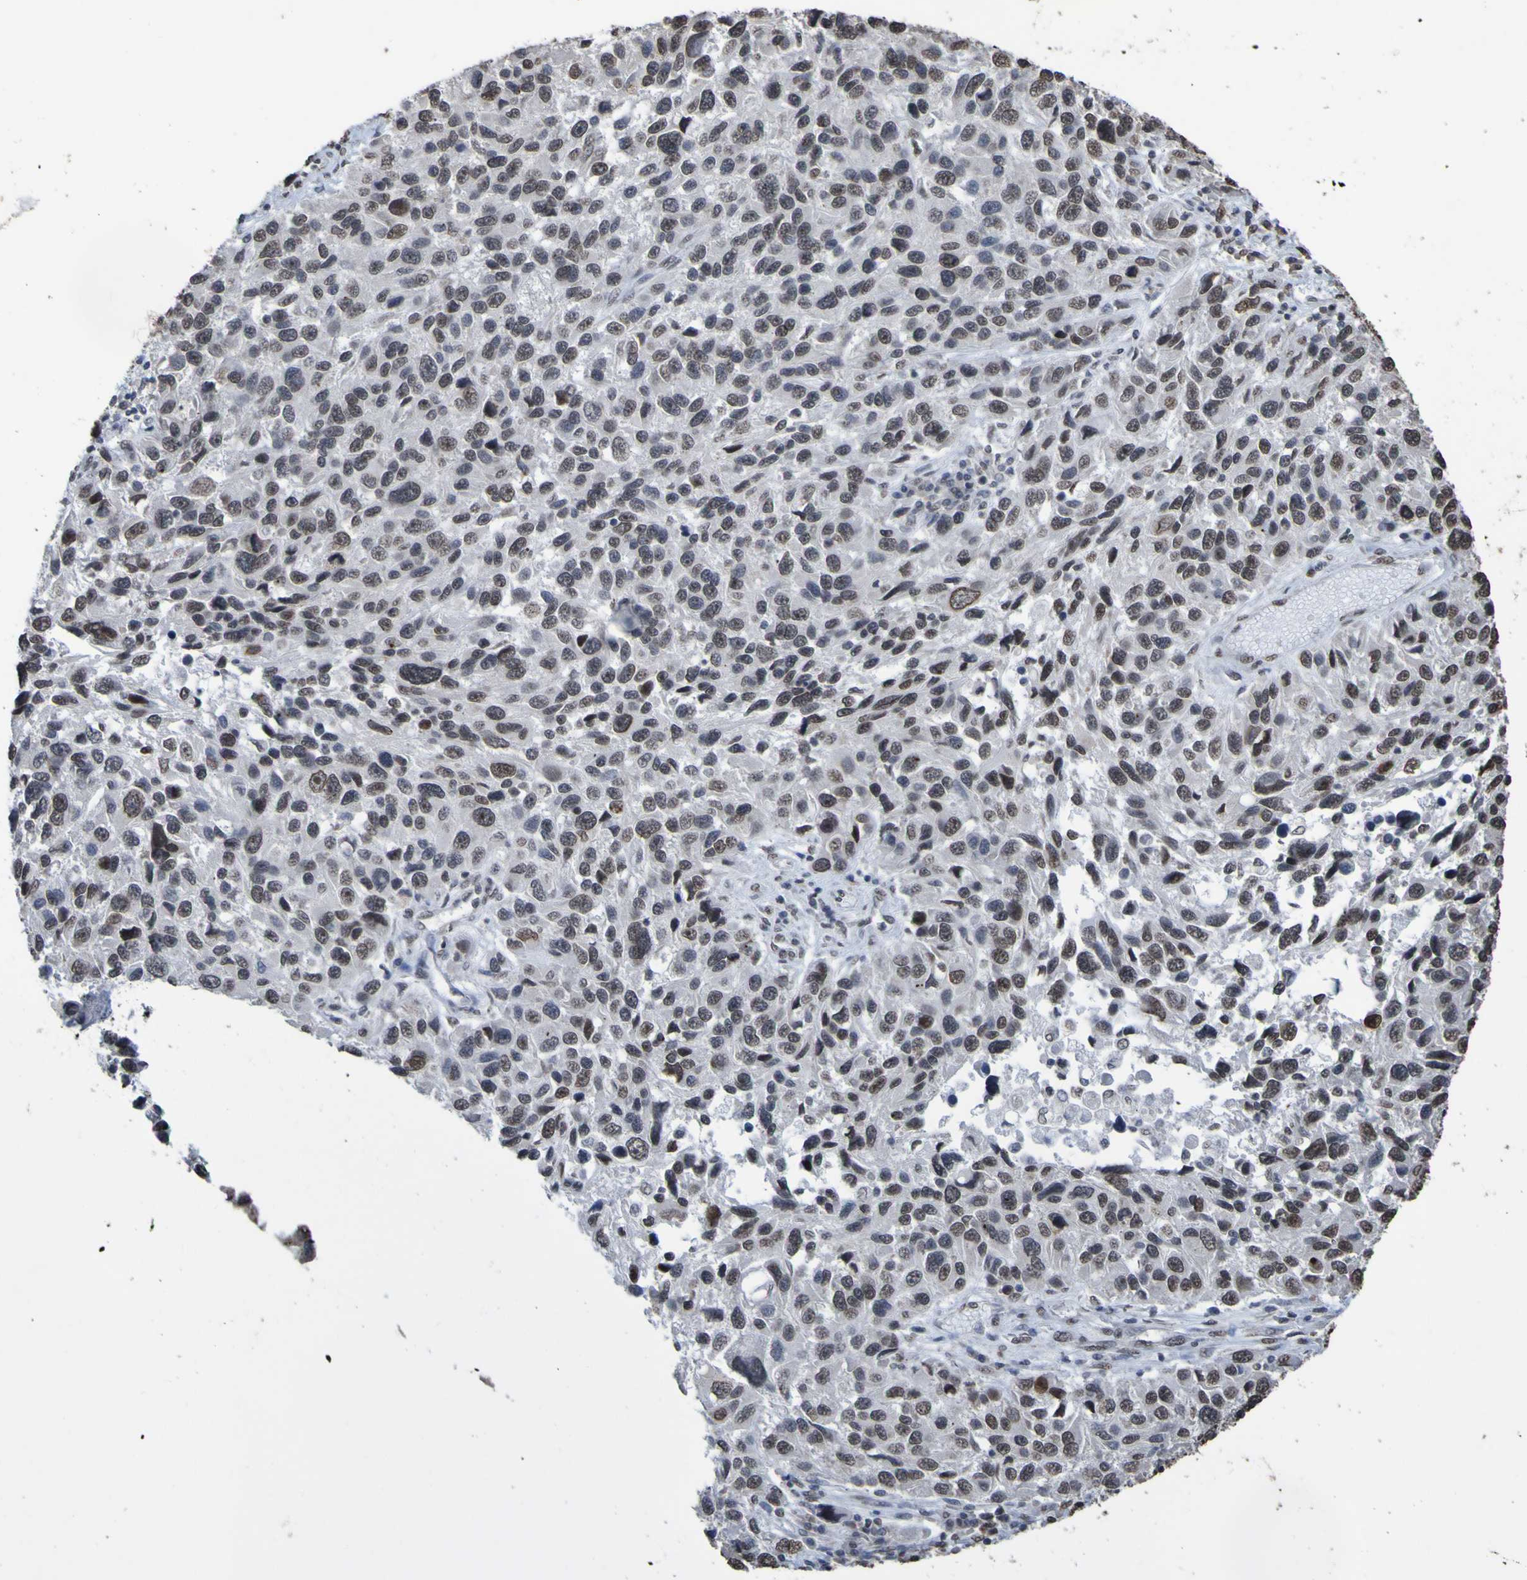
{"staining": {"intensity": "negative", "quantity": "none", "location": "none"}, "tissue": "melanoma", "cell_type": "Tumor cells", "image_type": "cancer", "snomed": [{"axis": "morphology", "description": "Malignant melanoma, NOS"}, {"axis": "topography", "description": "Skin"}], "caption": "Tumor cells show no significant protein staining in malignant melanoma.", "gene": "ALKBH2", "patient": {"sex": "male", "age": 53}}